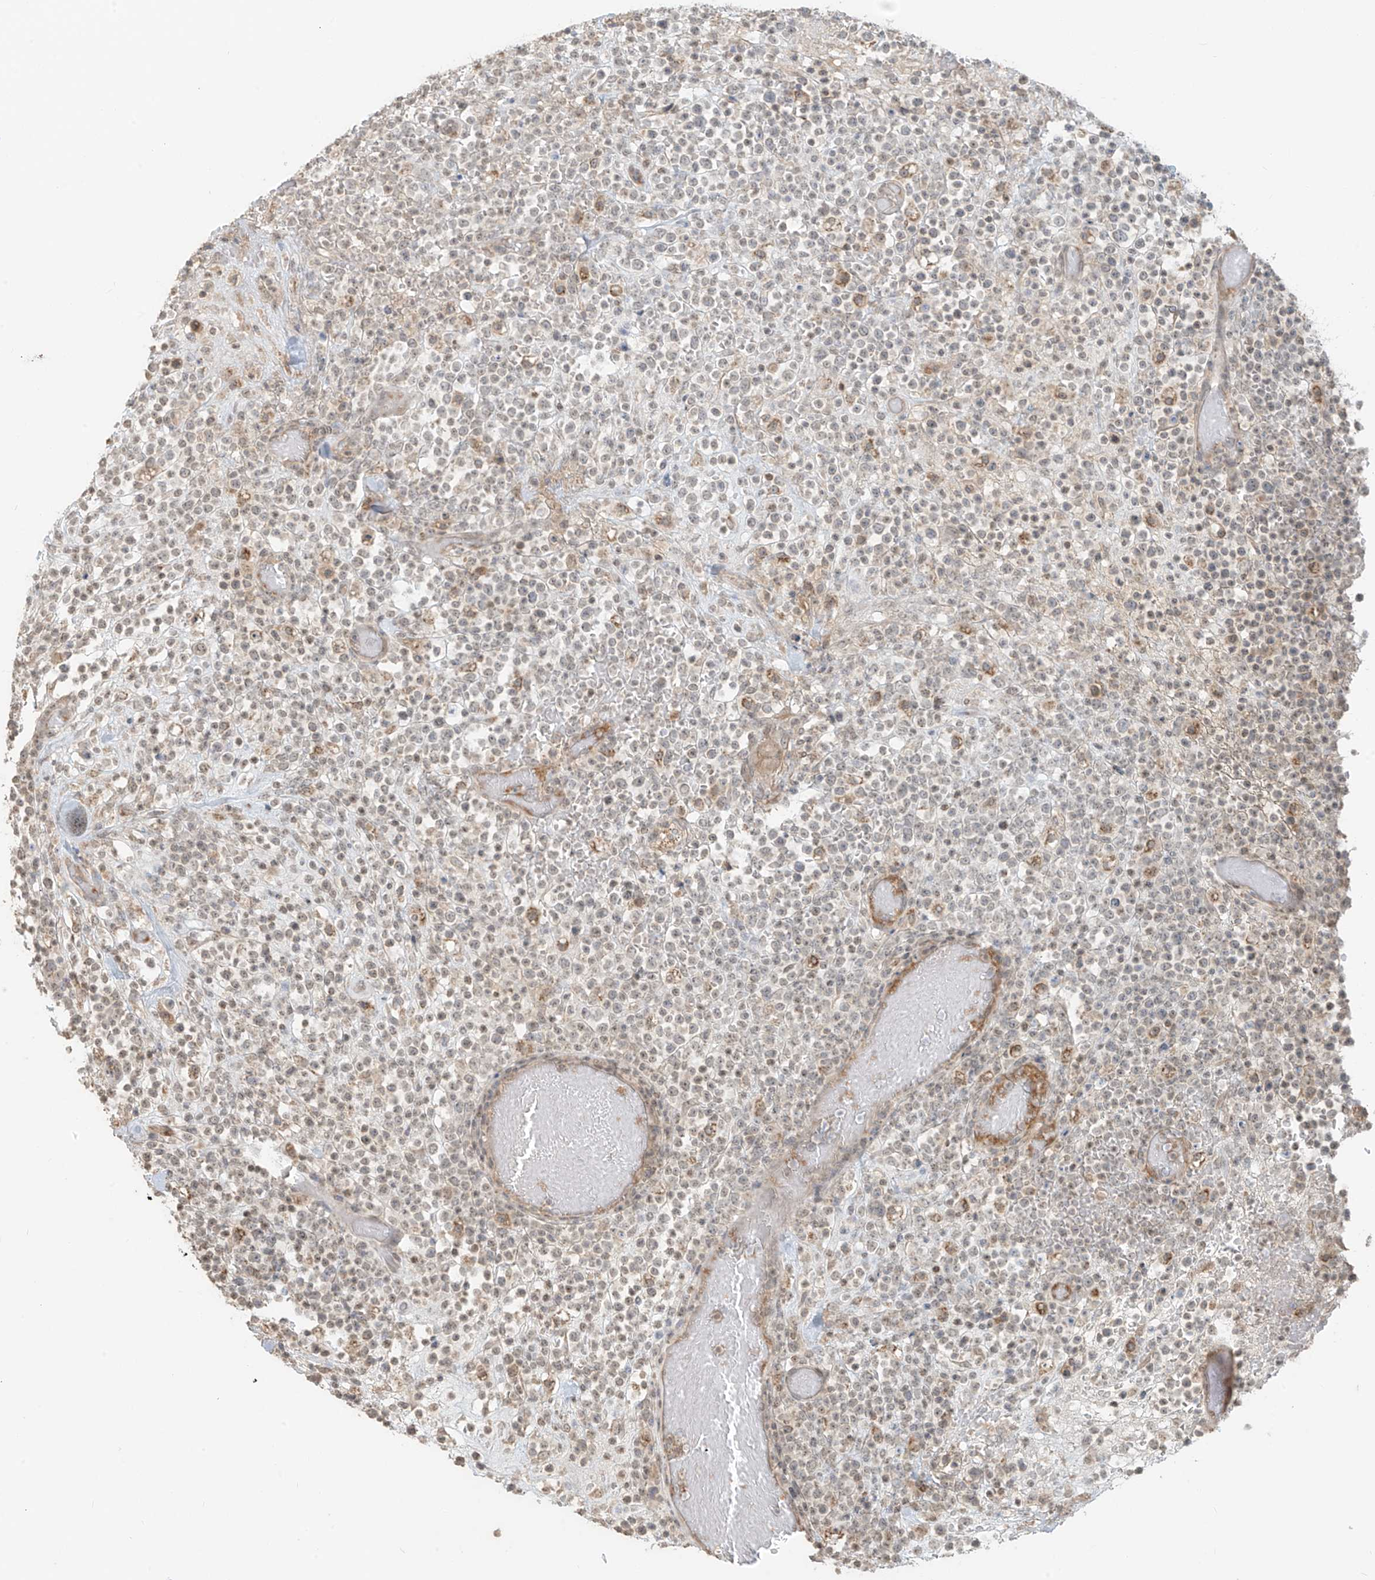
{"staining": {"intensity": "weak", "quantity": "<25%", "location": "cytoplasmic/membranous,nuclear"}, "tissue": "lymphoma", "cell_type": "Tumor cells", "image_type": "cancer", "snomed": [{"axis": "morphology", "description": "Malignant lymphoma, non-Hodgkin's type, High grade"}, {"axis": "topography", "description": "Colon"}], "caption": "An IHC histopathology image of lymphoma is shown. There is no staining in tumor cells of lymphoma. (Immunohistochemistry (ihc), brightfield microscopy, high magnification).", "gene": "ABCD1", "patient": {"sex": "female", "age": 53}}